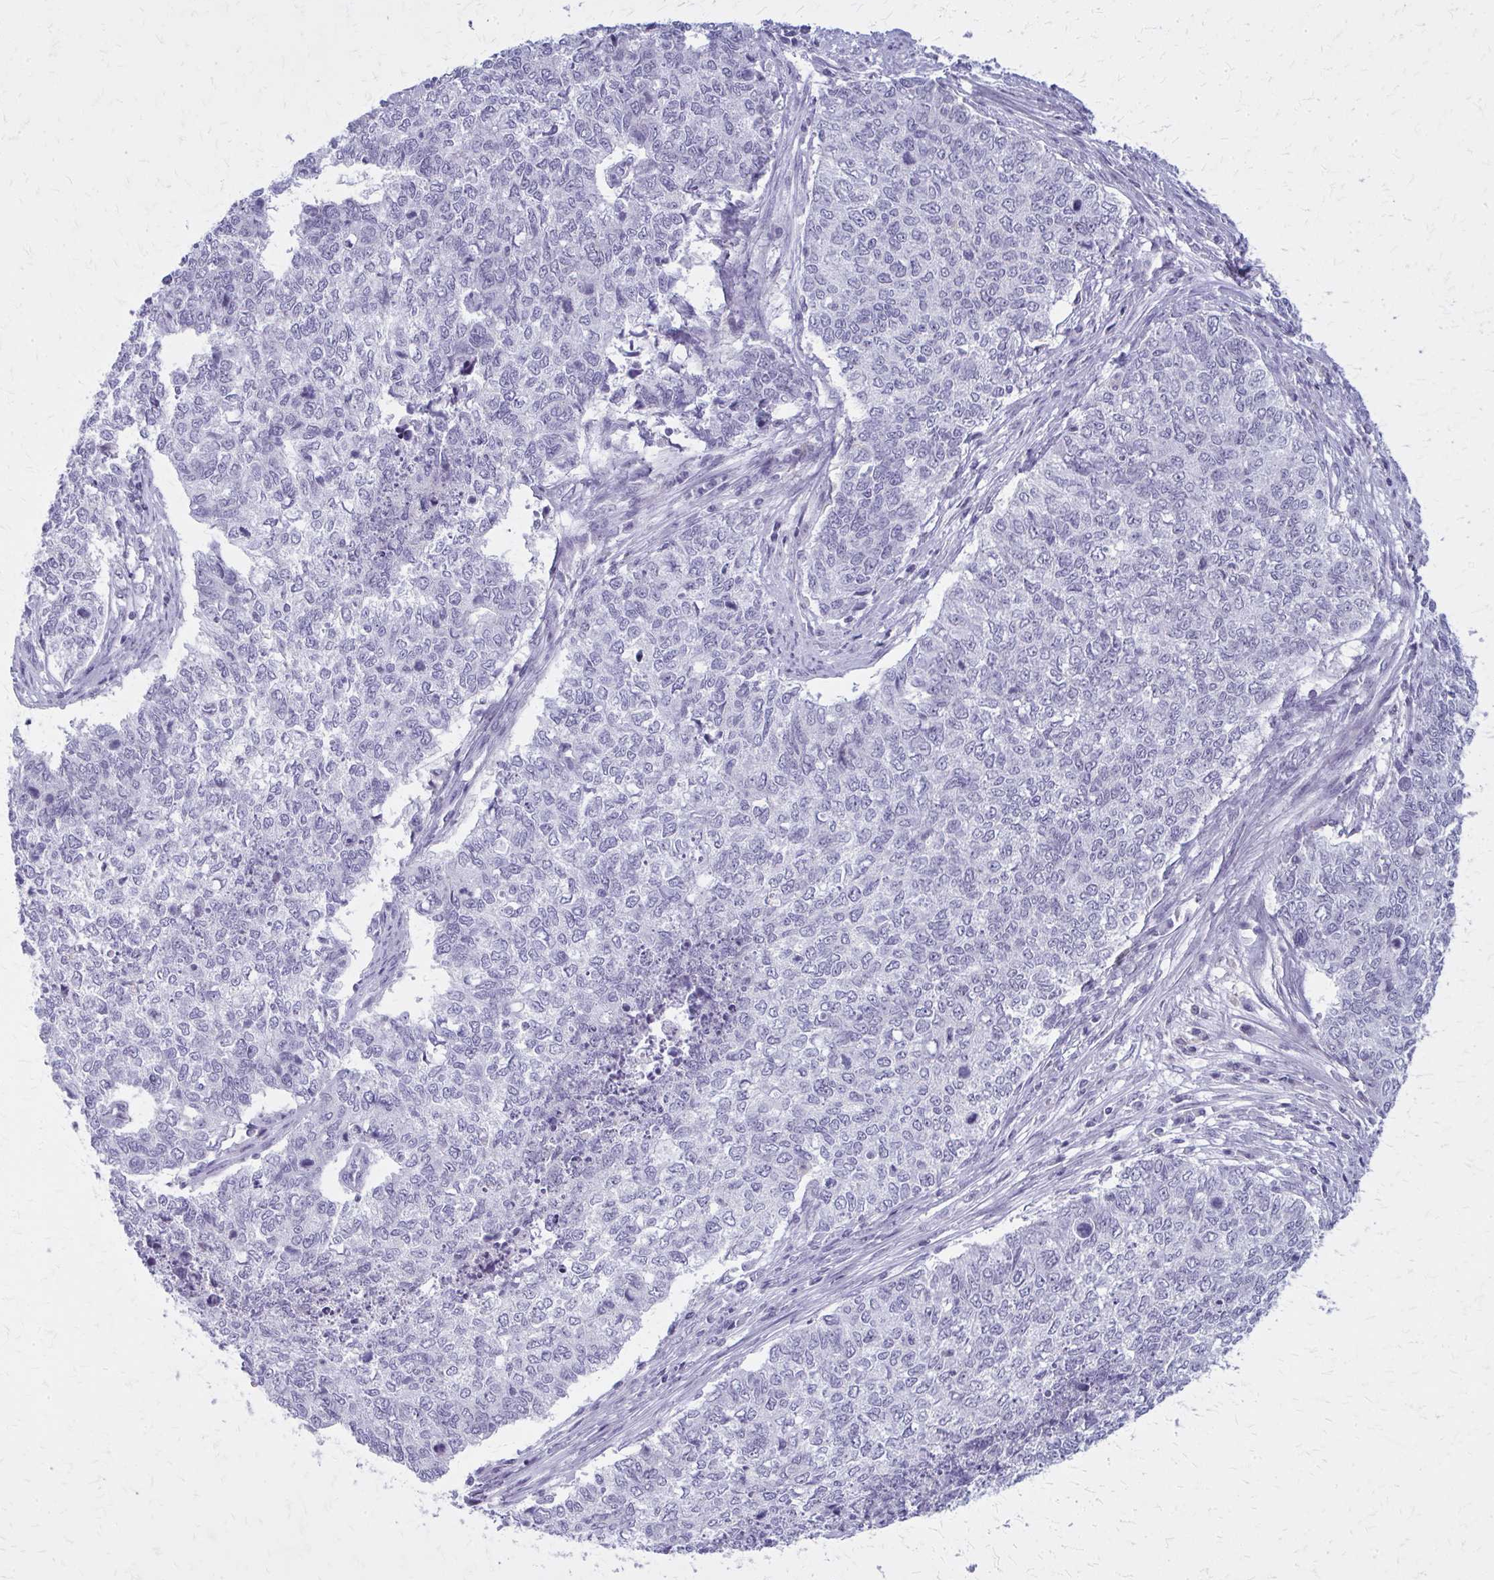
{"staining": {"intensity": "negative", "quantity": "none", "location": "none"}, "tissue": "cervical cancer", "cell_type": "Tumor cells", "image_type": "cancer", "snomed": [{"axis": "morphology", "description": "Adenocarcinoma, NOS"}, {"axis": "topography", "description": "Cervix"}], "caption": "Cervical cancer (adenocarcinoma) was stained to show a protein in brown. There is no significant expression in tumor cells. (Brightfield microscopy of DAB (3,3'-diaminobenzidine) IHC at high magnification).", "gene": "CASQ2", "patient": {"sex": "female", "age": 63}}